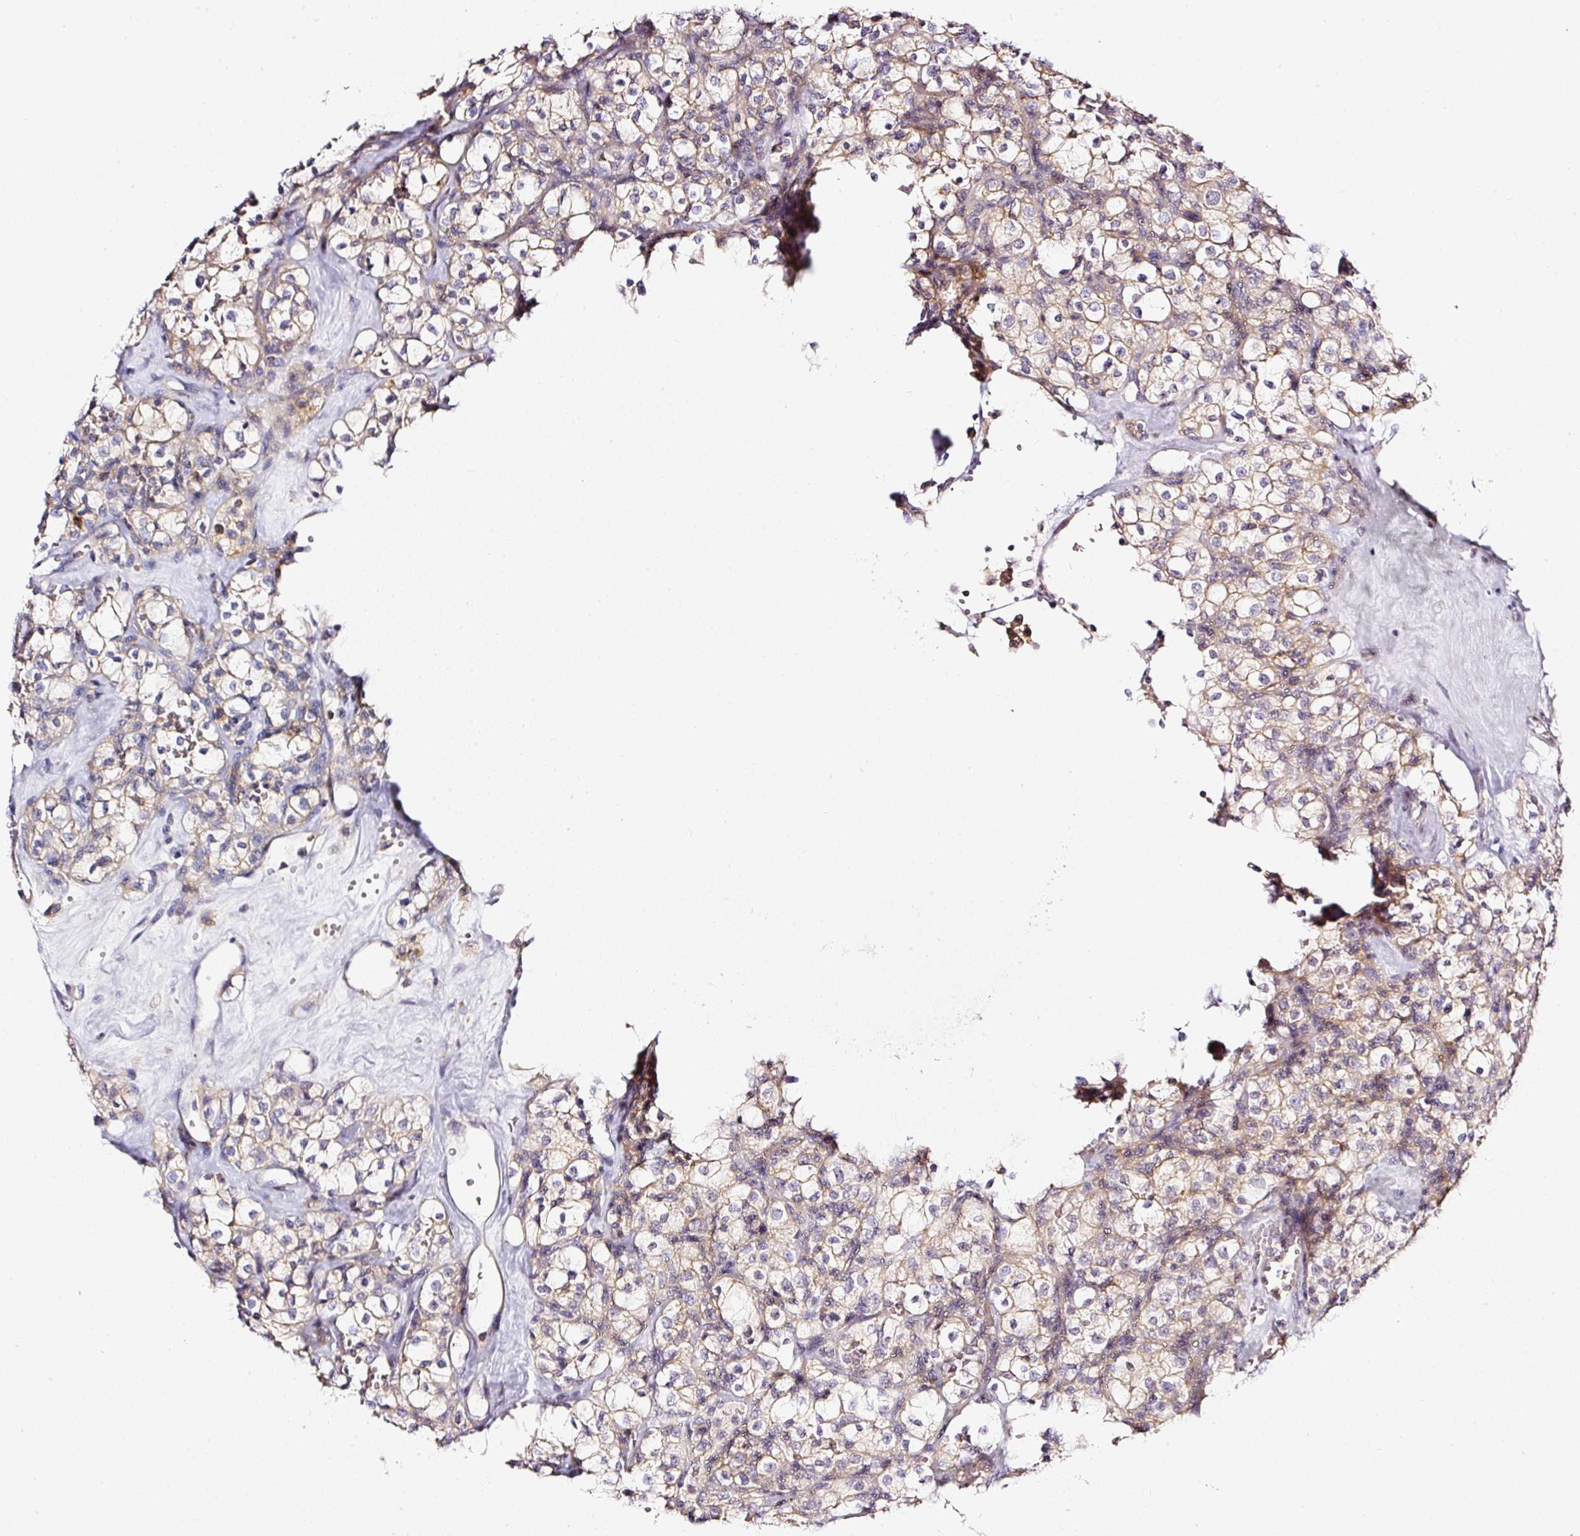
{"staining": {"intensity": "weak", "quantity": "25%-75%", "location": "cytoplasmic/membranous"}, "tissue": "renal cancer", "cell_type": "Tumor cells", "image_type": "cancer", "snomed": [{"axis": "morphology", "description": "Adenocarcinoma, NOS"}, {"axis": "topography", "description": "Kidney"}], "caption": "High-power microscopy captured an immunohistochemistry micrograph of renal adenocarcinoma, revealing weak cytoplasmic/membranous staining in about 25%-75% of tumor cells. (brown staining indicates protein expression, while blue staining denotes nuclei).", "gene": "CD47", "patient": {"sex": "female", "age": 74}}